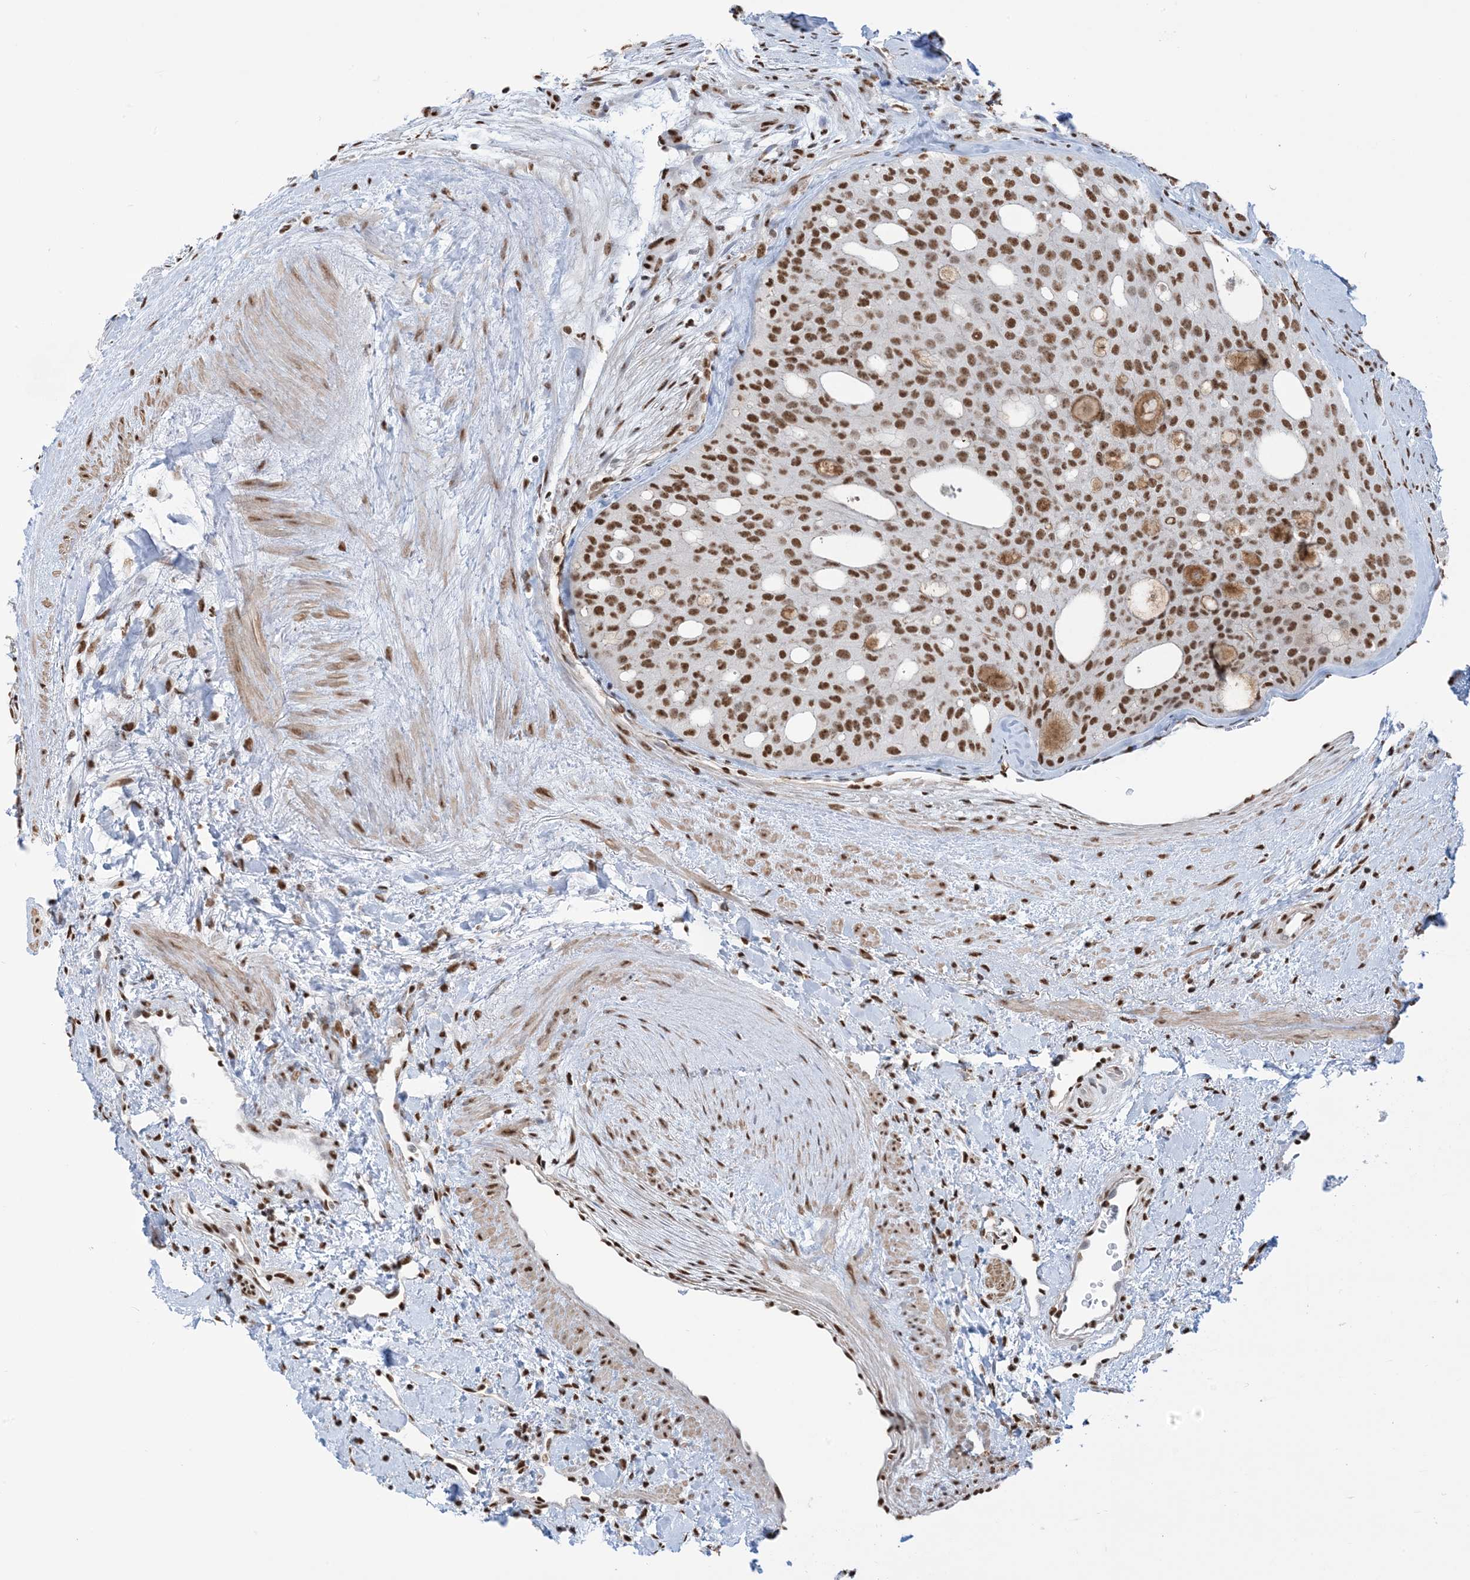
{"staining": {"intensity": "strong", "quantity": ">75%", "location": "nuclear"}, "tissue": "thyroid cancer", "cell_type": "Tumor cells", "image_type": "cancer", "snomed": [{"axis": "morphology", "description": "Follicular adenoma carcinoma, NOS"}, {"axis": "topography", "description": "Thyroid gland"}], "caption": "Protein positivity by IHC reveals strong nuclear staining in about >75% of tumor cells in thyroid cancer. The staining is performed using DAB (3,3'-diaminobenzidine) brown chromogen to label protein expression. The nuclei are counter-stained blue using hematoxylin.", "gene": "ZNF792", "patient": {"sex": "male", "age": 75}}